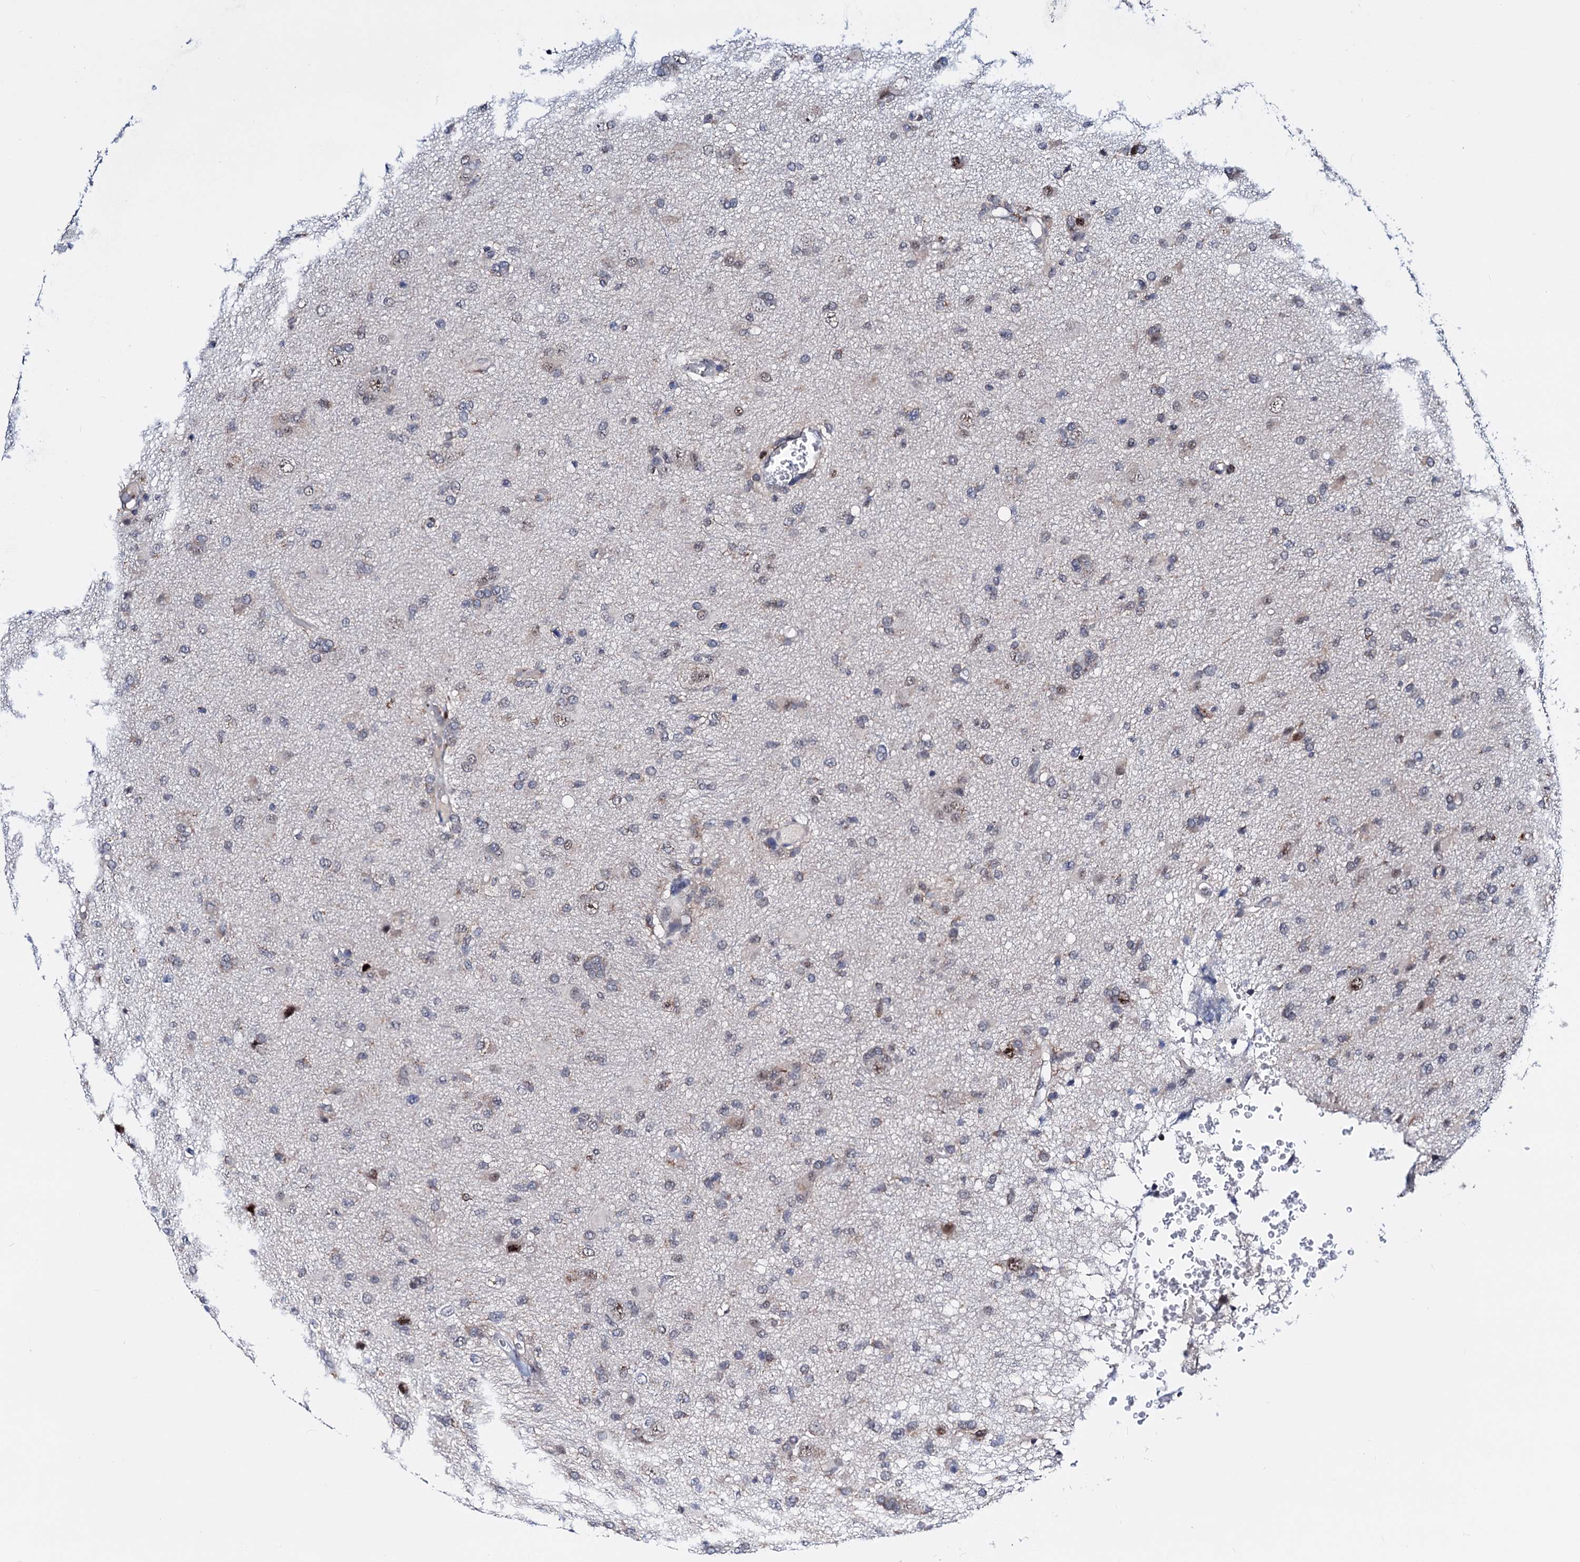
{"staining": {"intensity": "weak", "quantity": "25%-75%", "location": "nuclear"}, "tissue": "glioma", "cell_type": "Tumor cells", "image_type": "cancer", "snomed": [{"axis": "morphology", "description": "Glioma, malignant, High grade"}, {"axis": "topography", "description": "Brain"}], "caption": "IHC image of neoplastic tissue: malignant high-grade glioma stained using immunohistochemistry (IHC) exhibits low levels of weak protein expression localized specifically in the nuclear of tumor cells, appearing as a nuclear brown color.", "gene": "COA4", "patient": {"sex": "female", "age": 57}}